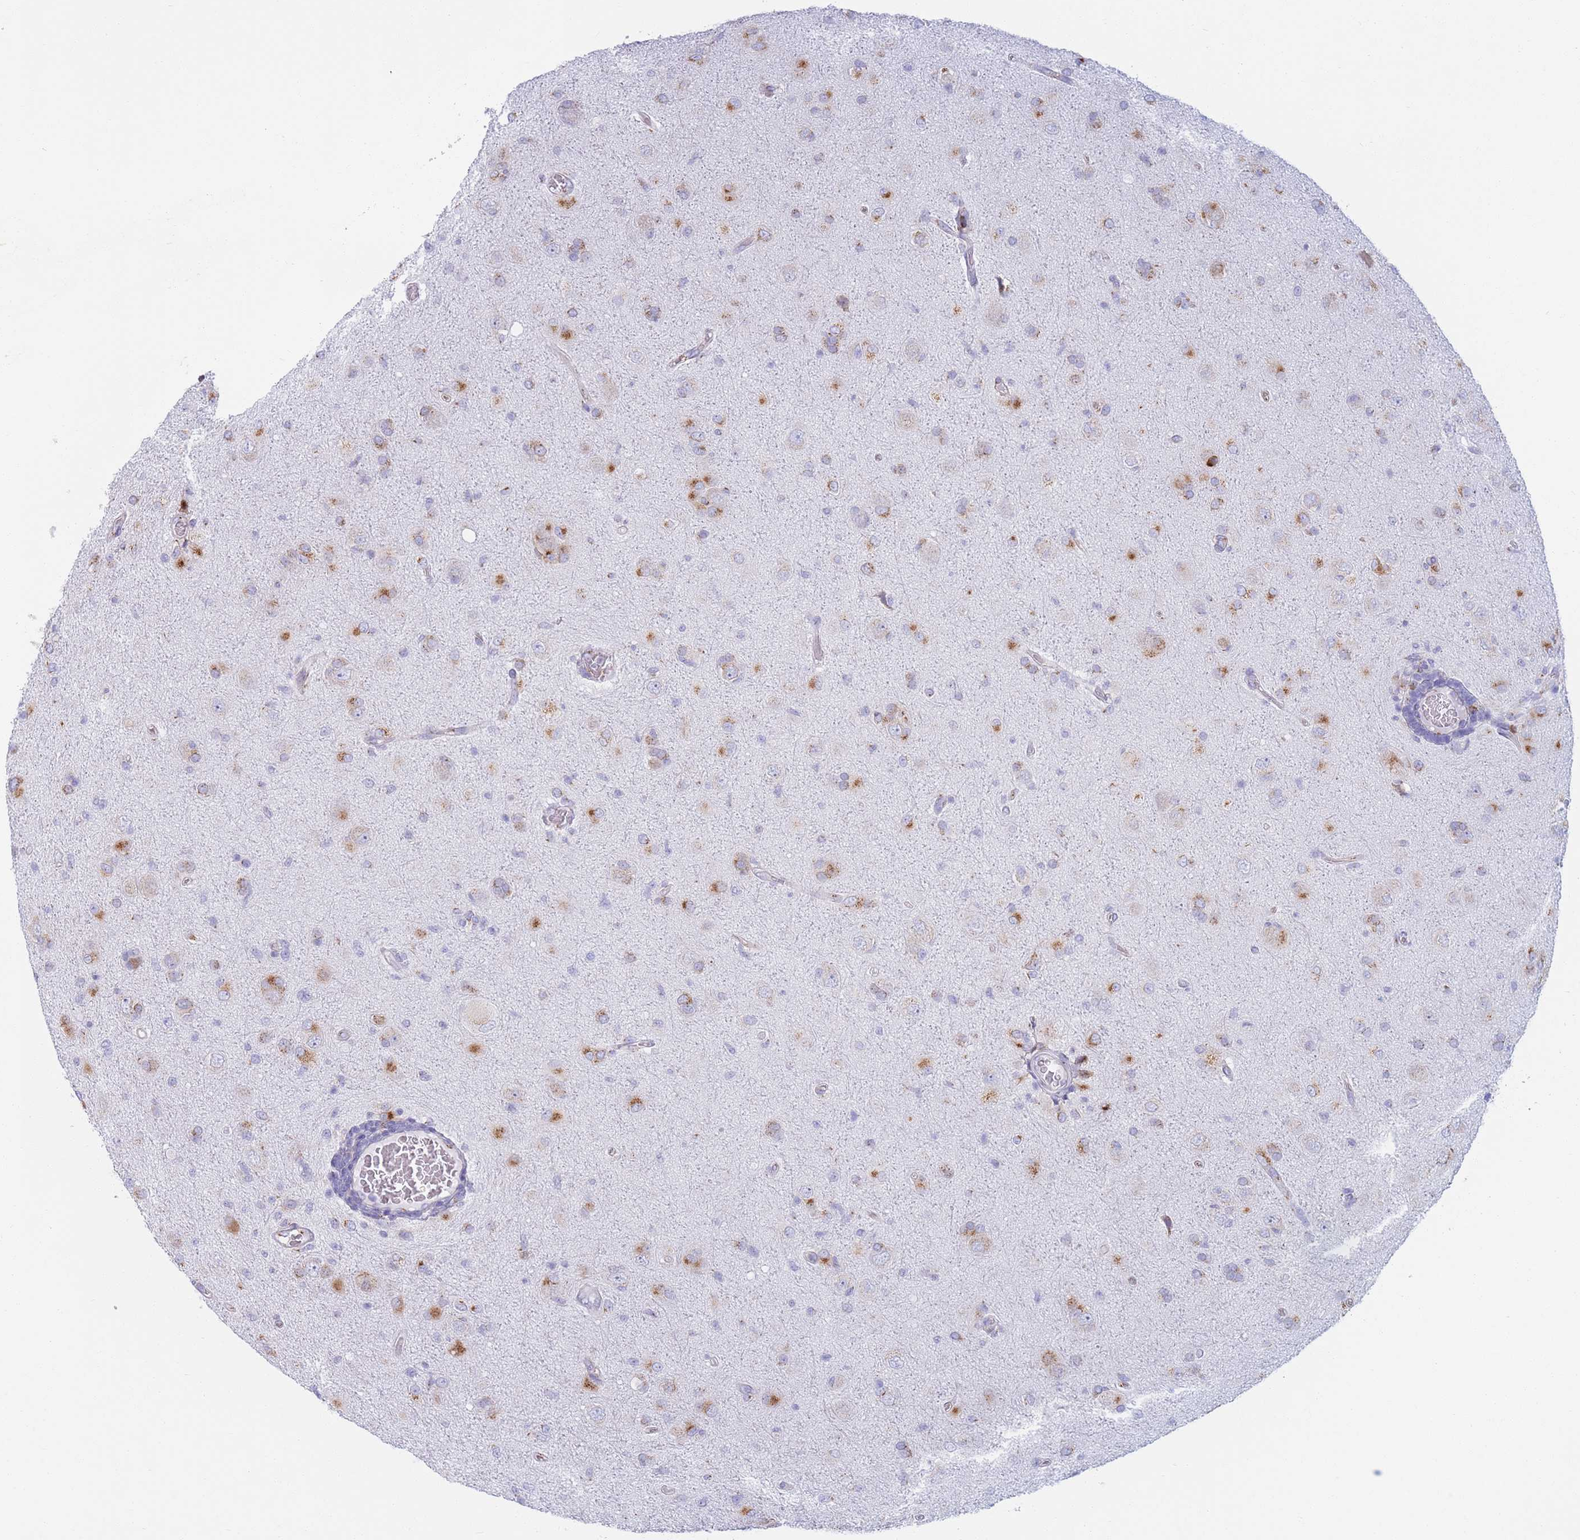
{"staining": {"intensity": "moderate", "quantity": "25%-75%", "location": "cytoplasmic/membranous"}, "tissue": "glioma", "cell_type": "Tumor cells", "image_type": "cancer", "snomed": [{"axis": "morphology", "description": "Glioma, malignant, High grade"}, {"axis": "topography", "description": "Brain"}], "caption": "Immunohistochemistry (IHC) (DAB) staining of human high-grade glioma (malignant) demonstrates moderate cytoplasmic/membranous protein positivity in about 25%-75% of tumor cells.", "gene": "MRPL30", "patient": {"sex": "female", "age": 57}}